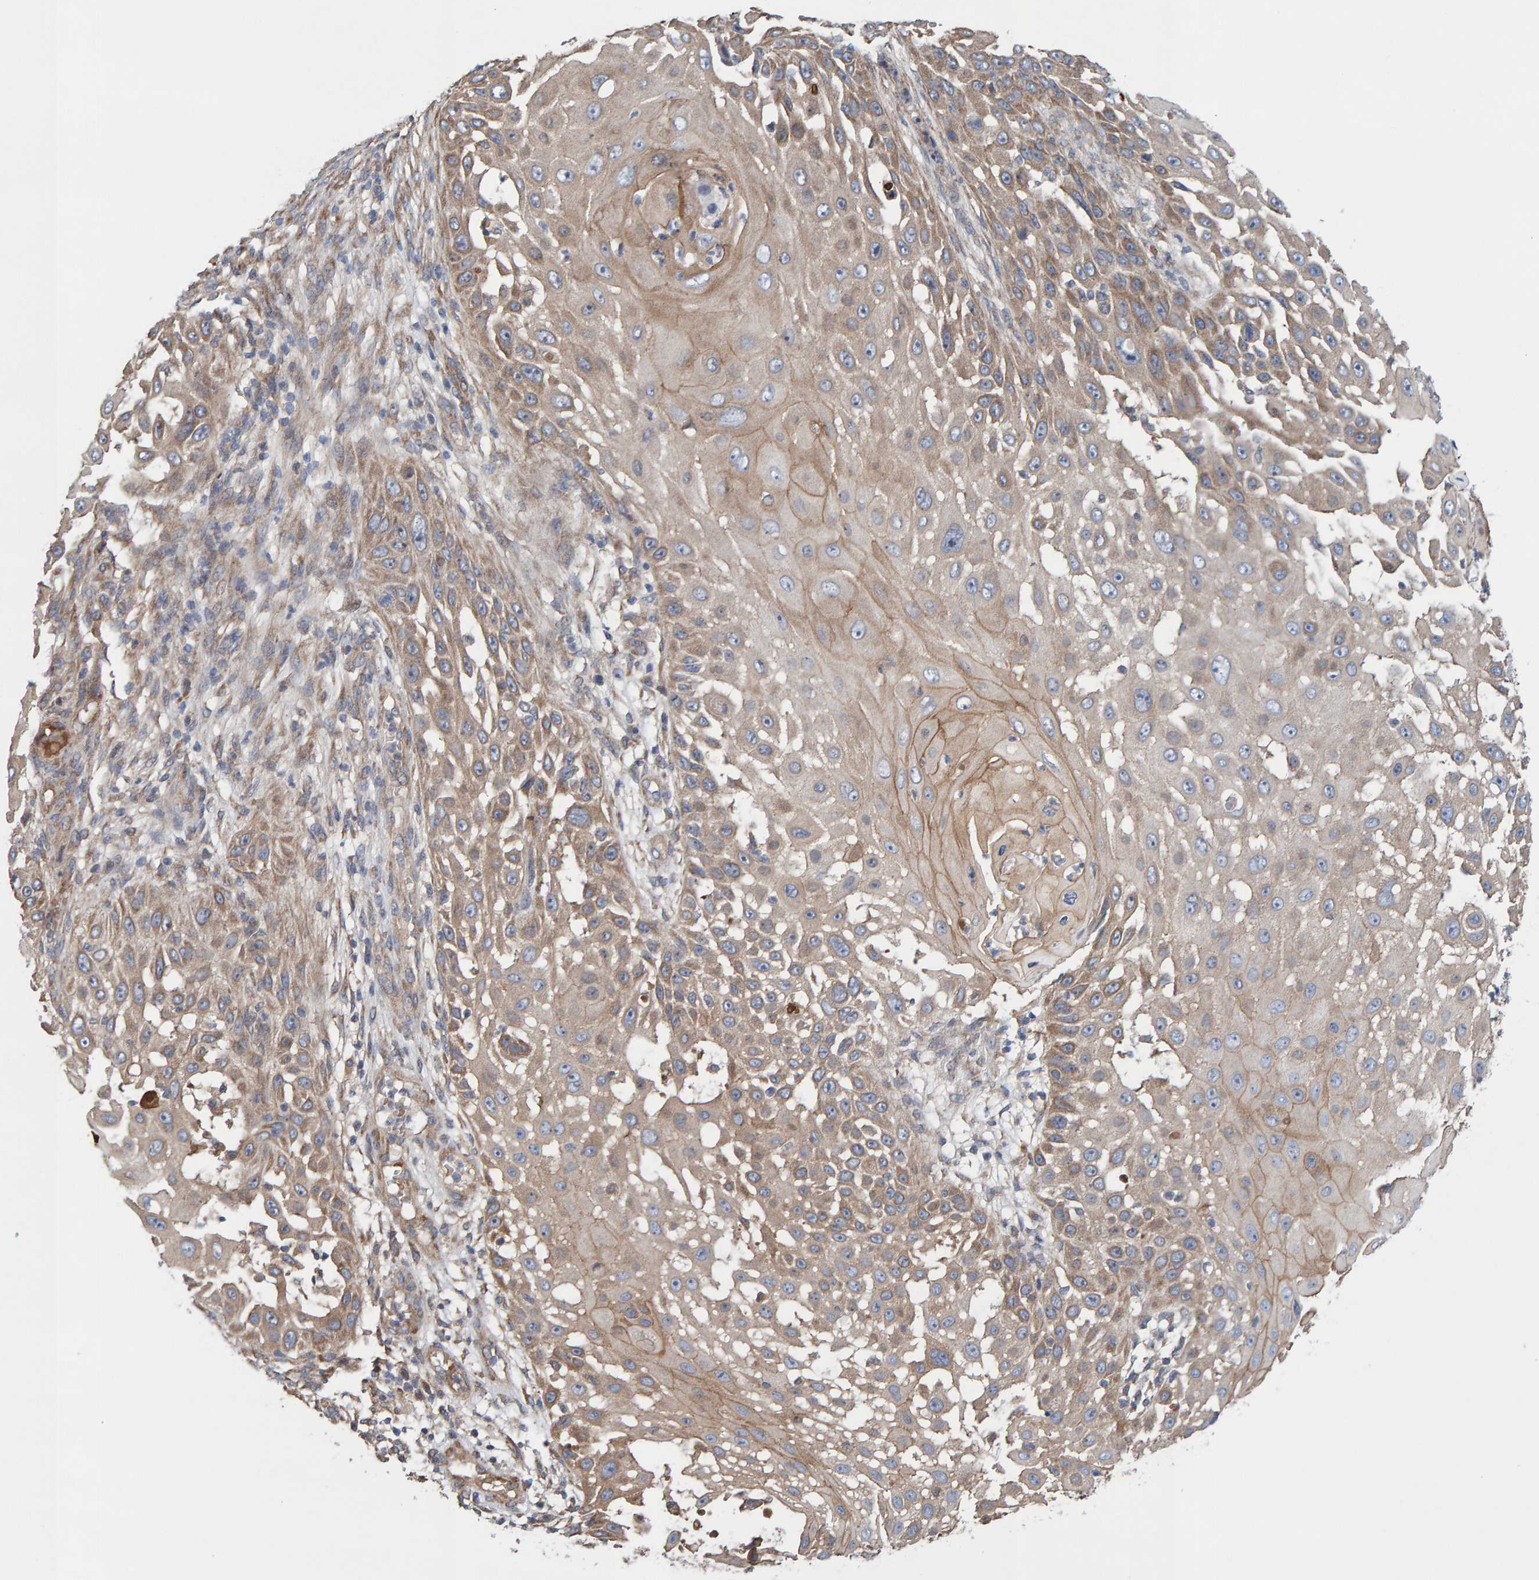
{"staining": {"intensity": "moderate", "quantity": ">75%", "location": "cytoplasmic/membranous"}, "tissue": "skin cancer", "cell_type": "Tumor cells", "image_type": "cancer", "snomed": [{"axis": "morphology", "description": "Squamous cell carcinoma, NOS"}, {"axis": "topography", "description": "Skin"}], "caption": "Protein staining shows moderate cytoplasmic/membranous positivity in about >75% of tumor cells in skin cancer (squamous cell carcinoma). (Brightfield microscopy of DAB IHC at high magnification).", "gene": "LRSAM1", "patient": {"sex": "female", "age": 44}}